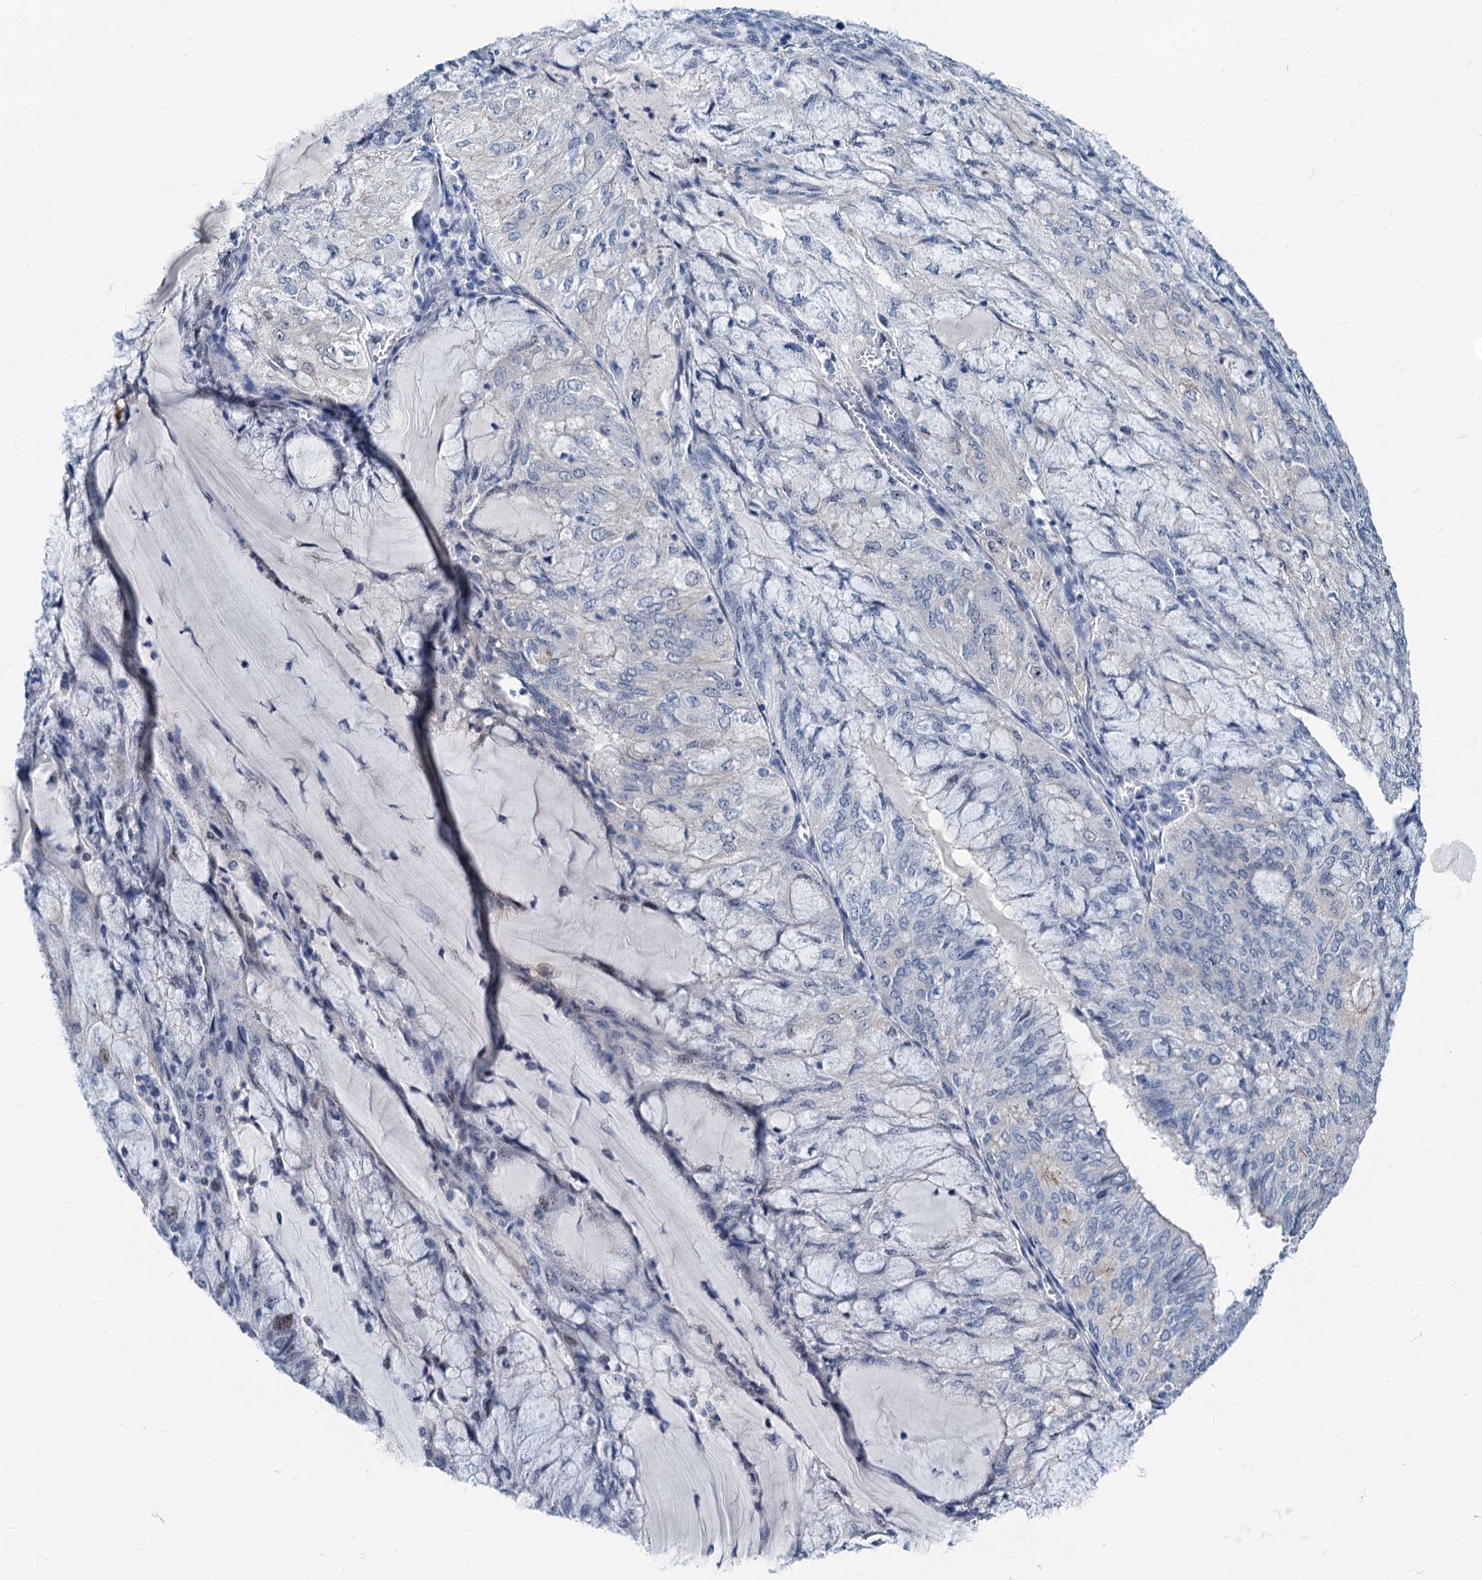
{"staining": {"intensity": "weak", "quantity": "<25%", "location": "cytoplasmic/membranous"}, "tissue": "endometrial cancer", "cell_type": "Tumor cells", "image_type": "cancer", "snomed": [{"axis": "morphology", "description": "Adenocarcinoma, NOS"}, {"axis": "topography", "description": "Endometrium"}], "caption": "Human endometrial adenocarcinoma stained for a protein using IHC demonstrates no expression in tumor cells.", "gene": "HSF2", "patient": {"sex": "female", "age": 81}}